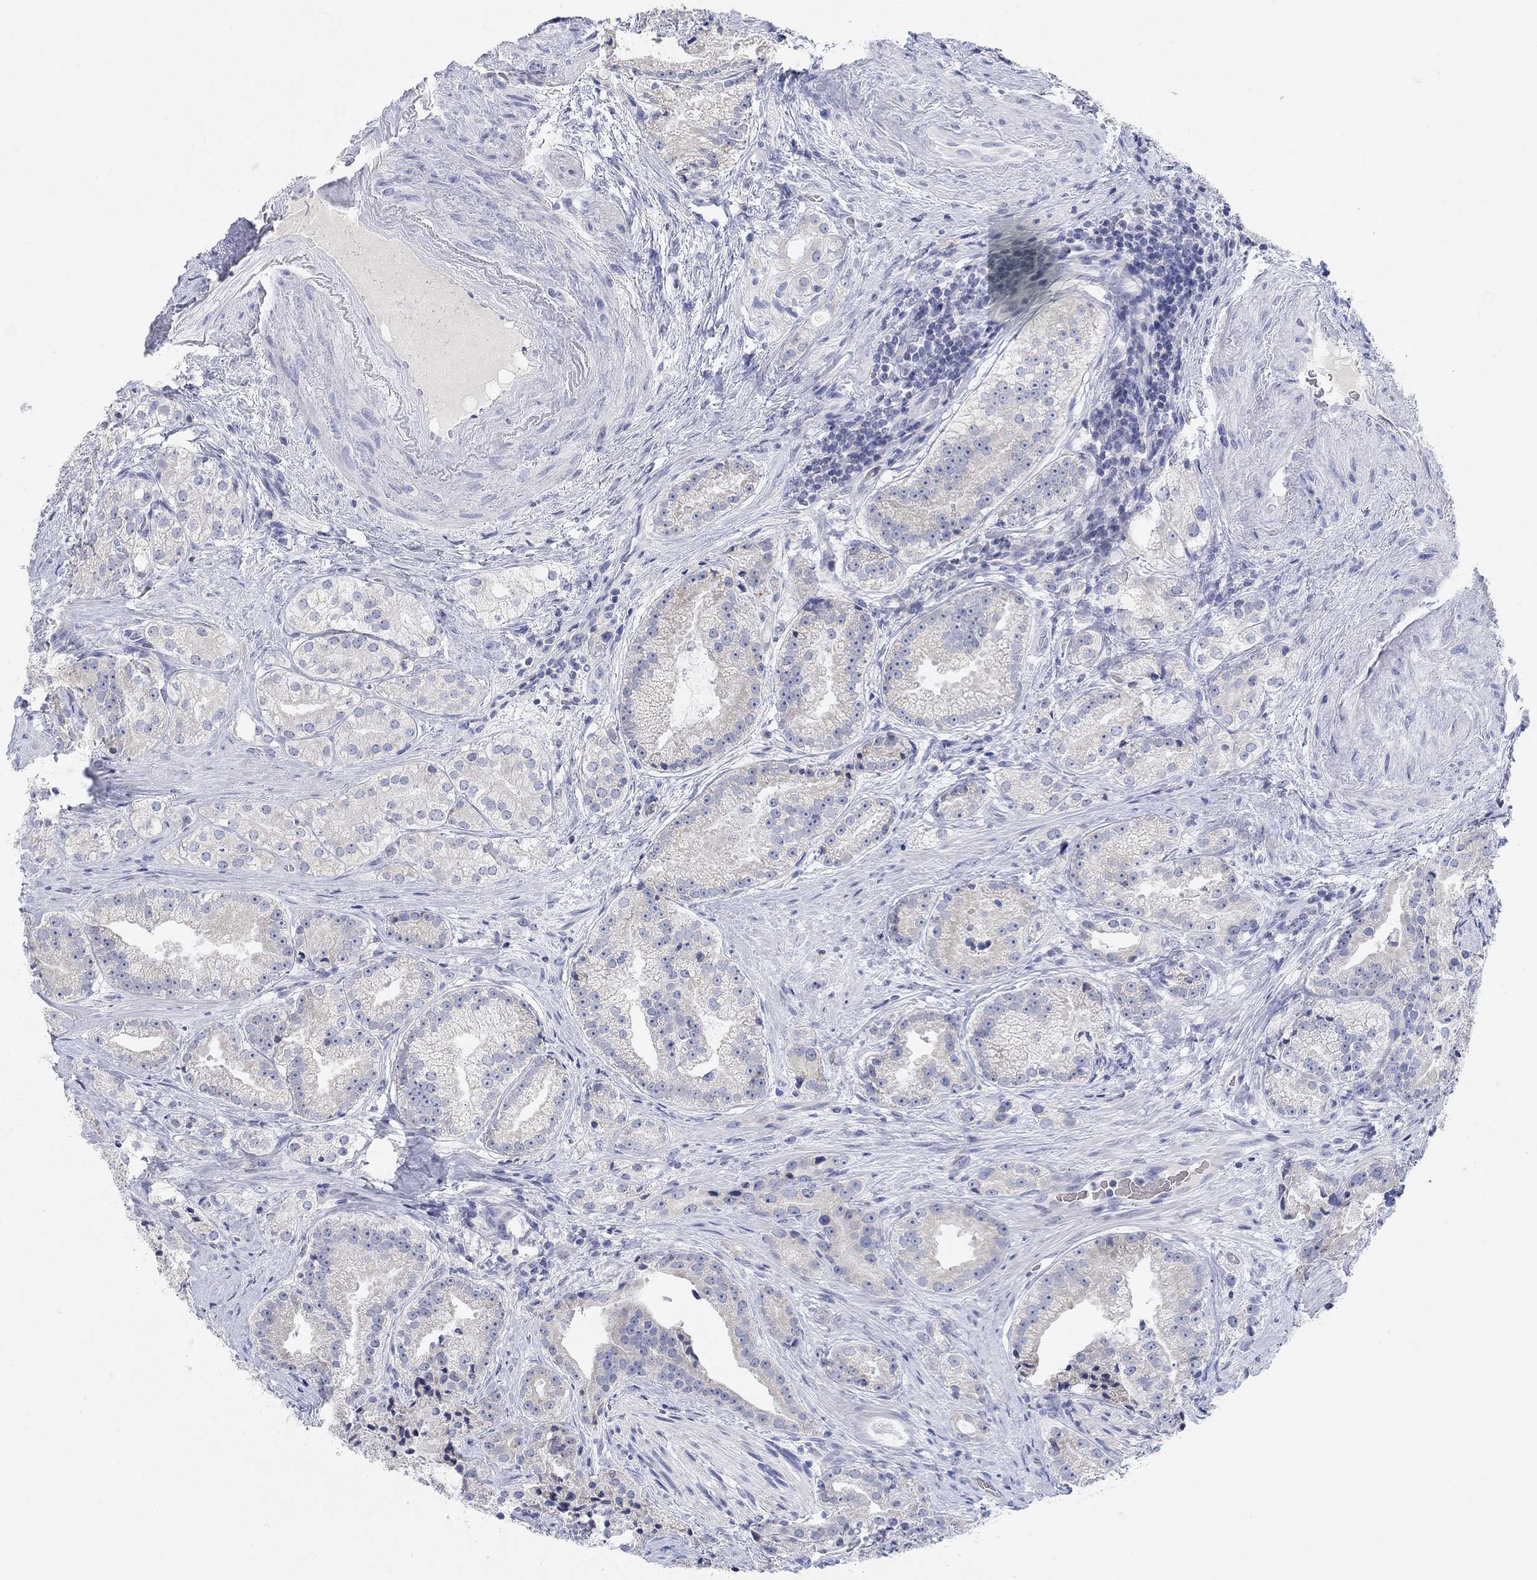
{"staining": {"intensity": "negative", "quantity": "none", "location": "none"}, "tissue": "prostate cancer", "cell_type": "Tumor cells", "image_type": "cancer", "snomed": [{"axis": "morphology", "description": "Adenocarcinoma, NOS"}, {"axis": "morphology", "description": "Adenocarcinoma, High grade"}, {"axis": "topography", "description": "Prostate"}], "caption": "DAB (3,3'-diaminobenzidine) immunohistochemical staining of adenocarcinoma (prostate) demonstrates no significant staining in tumor cells. The staining is performed using DAB brown chromogen with nuclei counter-stained in using hematoxylin.", "gene": "ATP6V1E2", "patient": {"sex": "male", "age": 64}}